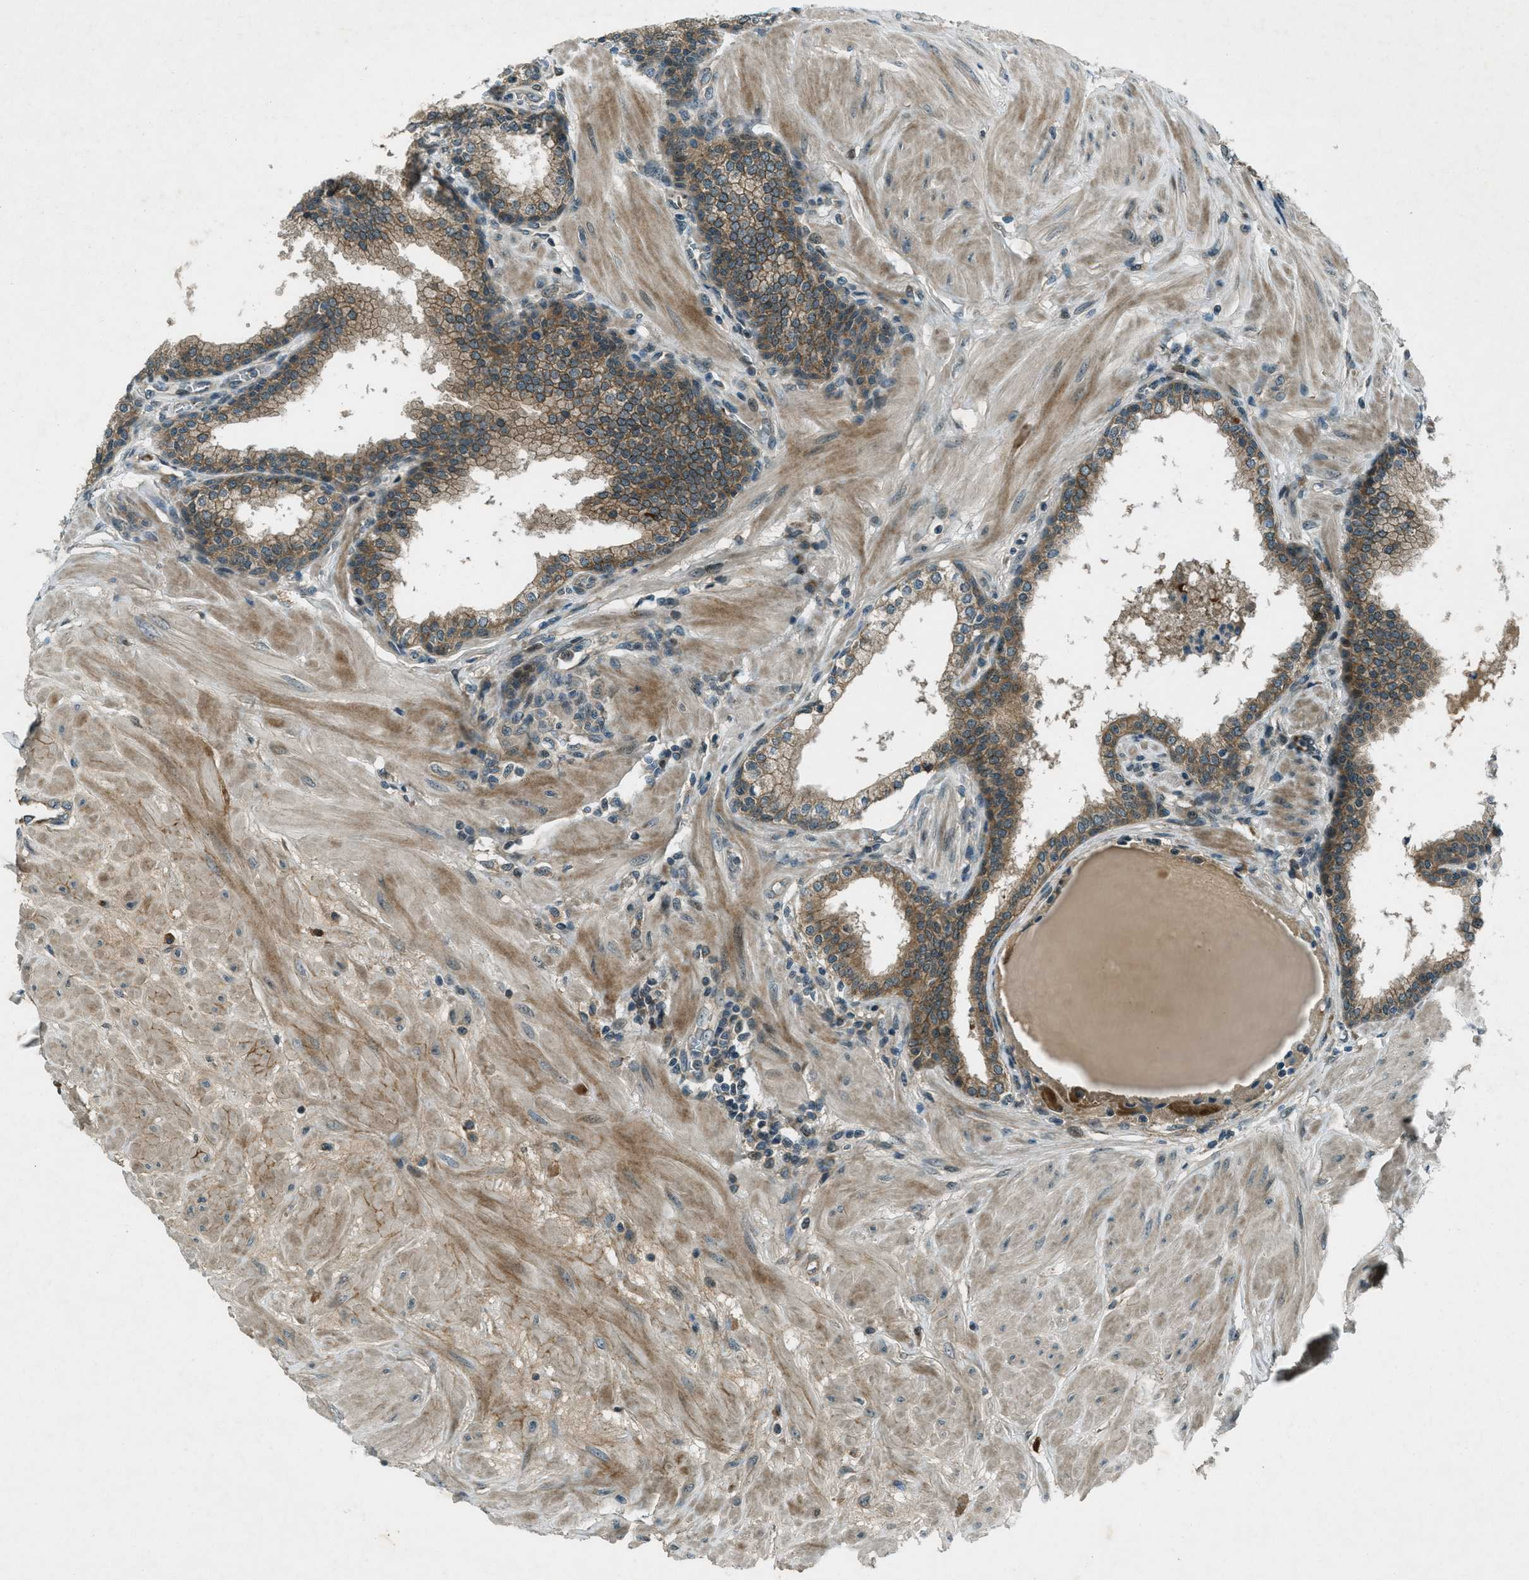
{"staining": {"intensity": "moderate", "quantity": ">75%", "location": "cytoplasmic/membranous"}, "tissue": "prostate", "cell_type": "Glandular cells", "image_type": "normal", "snomed": [{"axis": "morphology", "description": "Normal tissue, NOS"}, {"axis": "topography", "description": "Prostate"}], "caption": "A brown stain highlights moderate cytoplasmic/membranous positivity of a protein in glandular cells of benign prostate. (IHC, brightfield microscopy, high magnification).", "gene": "STK11", "patient": {"sex": "male", "age": 51}}